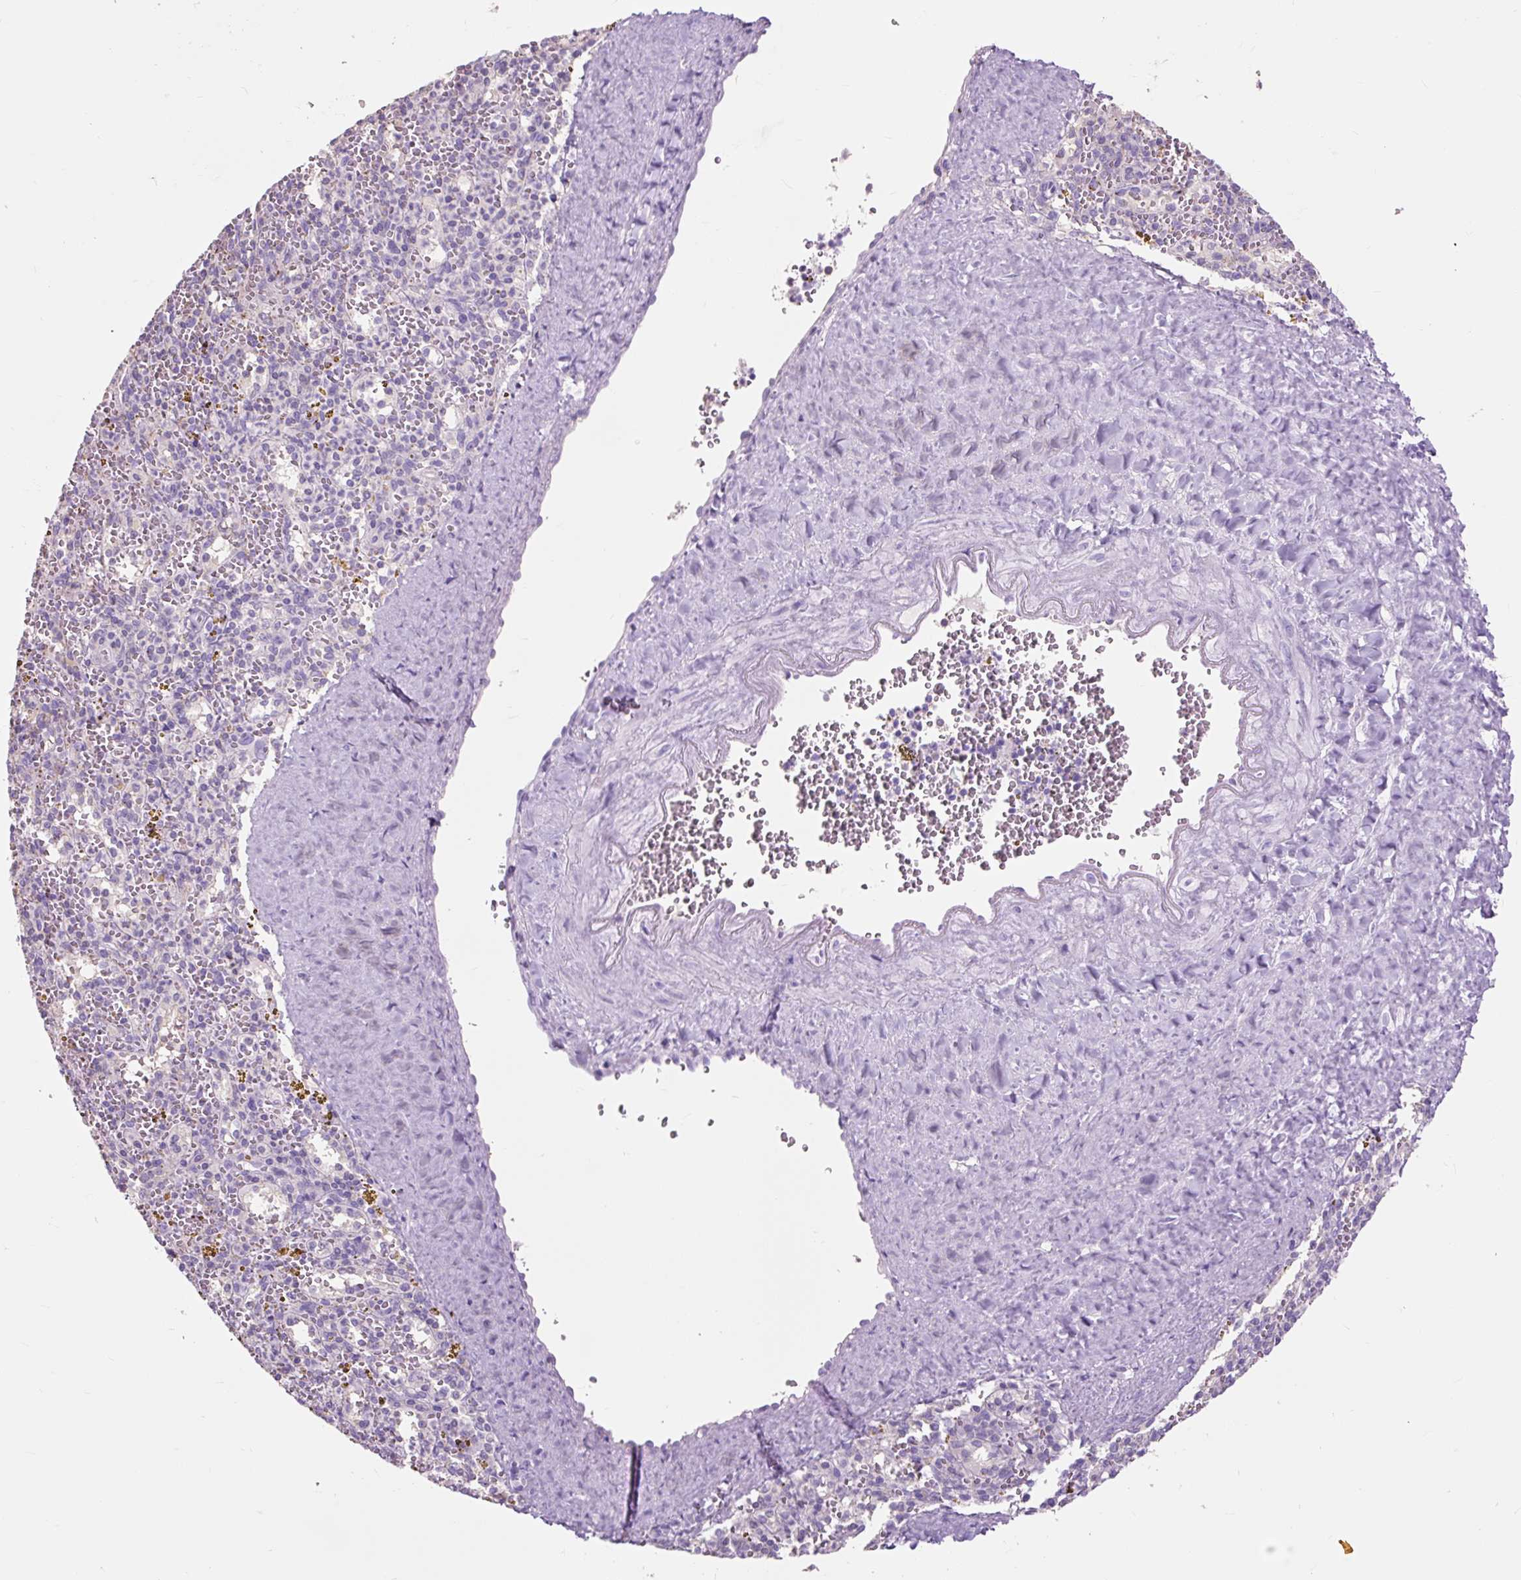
{"staining": {"intensity": "negative", "quantity": "none", "location": "none"}, "tissue": "spleen", "cell_type": "Cells in red pulp", "image_type": "normal", "snomed": [{"axis": "morphology", "description": "Normal tissue, NOS"}, {"axis": "topography", "description": "Spleen"}], "caption": "The immunohistochemistry (IHC) micrograph has no significant positivity in cells in red pulp of spleen.", "gene": "OR10A7", "patient": {"sex": "male", "age": 57}}